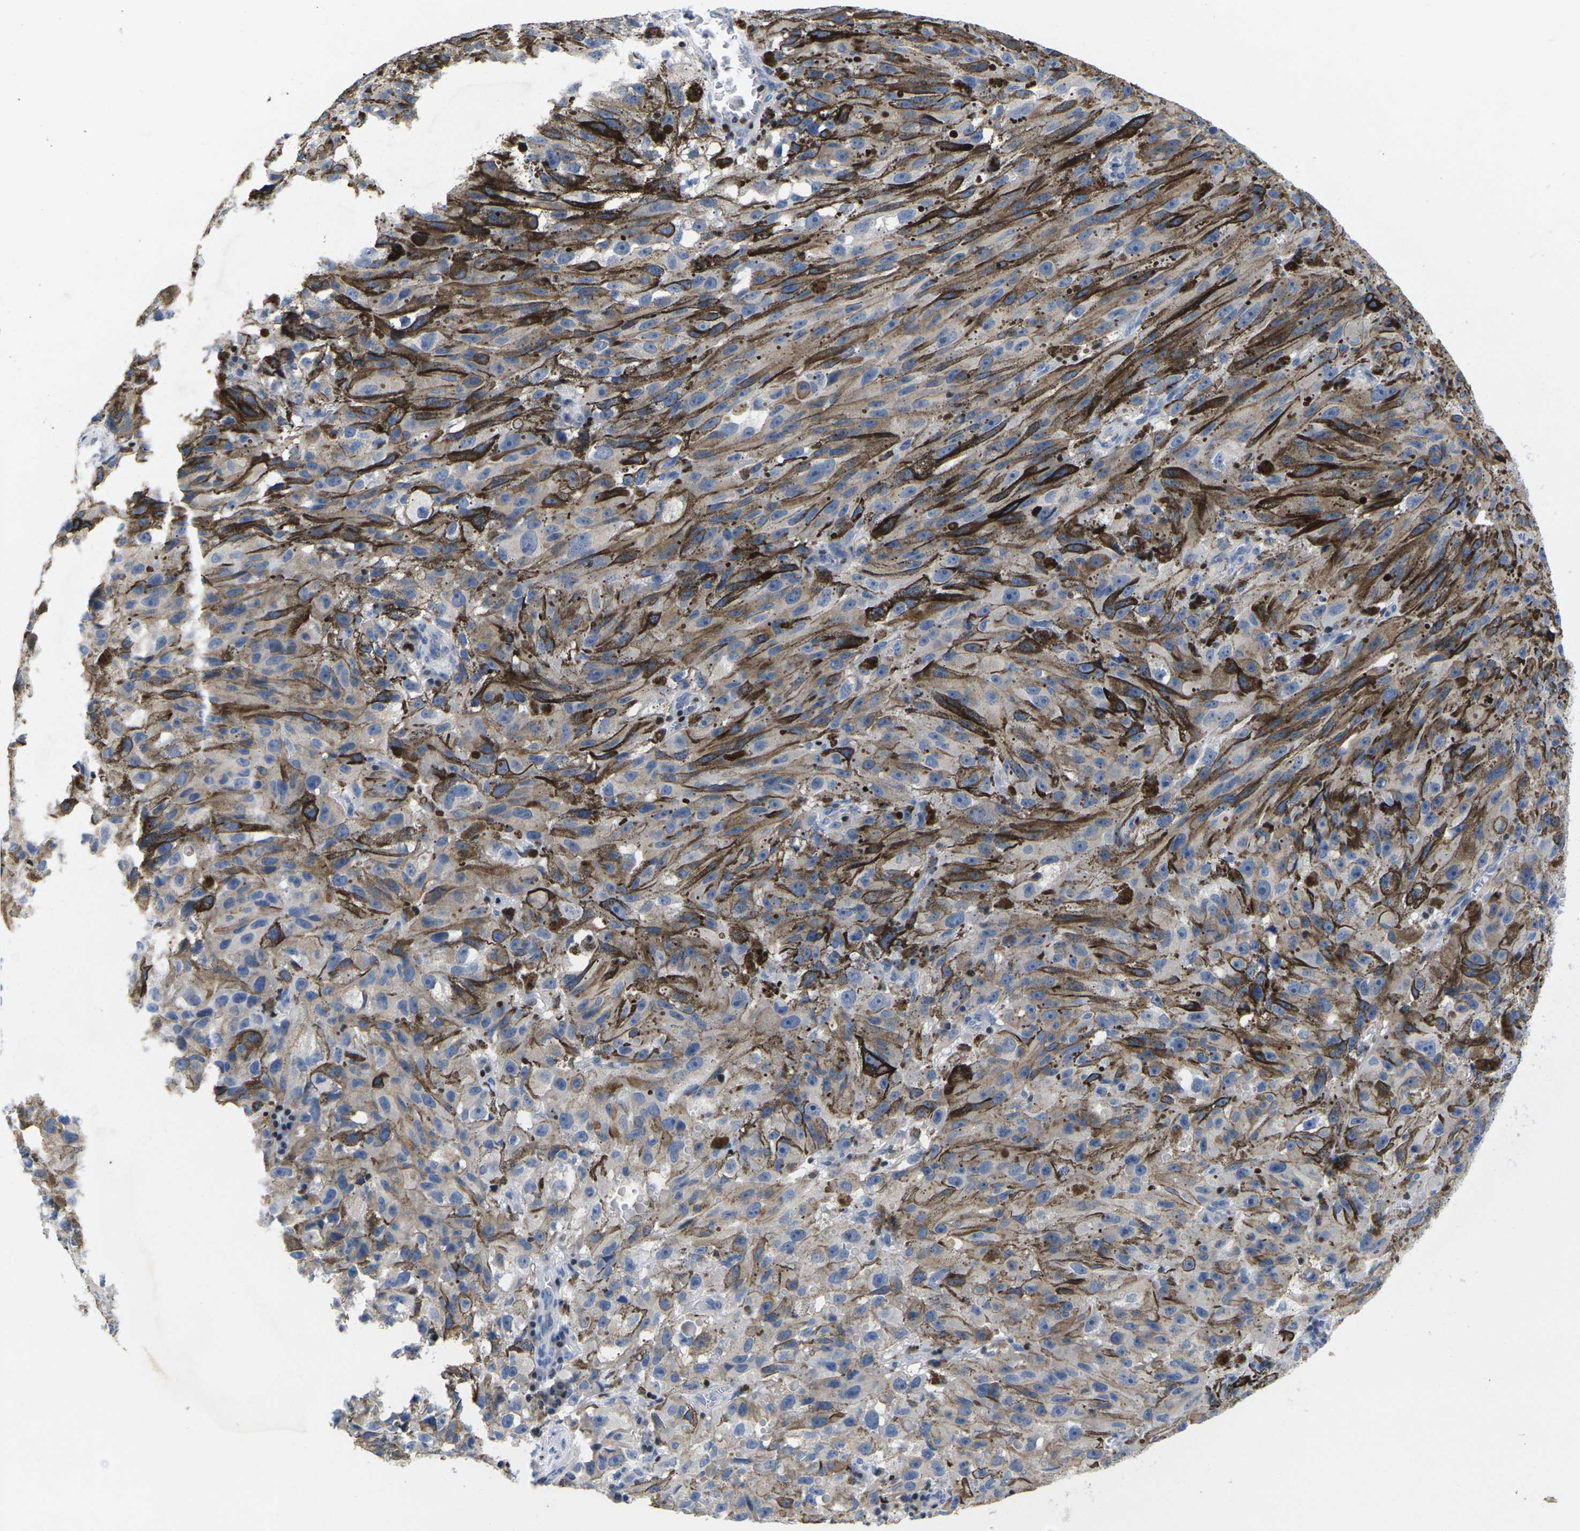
{"staining": {"intensity": "weak", "quantity": "25%-75%", "location": "cytoplasmic/membranous"}, "tissue": "melanoma", "cell_type": "Tumor cells", "image_type": "cancer", "snomed": [{"axis": "morphology", "description": "Malignant melanoma, NOS"}, {"axis": "topography", "description": "Skin"}], "caption": "IHC photomicrograph of malignant melanoma stained for a protein (brown), which exhibits low levels of weak cytoplasmic/membranous staining in approximately 25%-75% of tumor cells.", "gene": "IKZF1", "patient": {"sex": "female", "age": 104}}